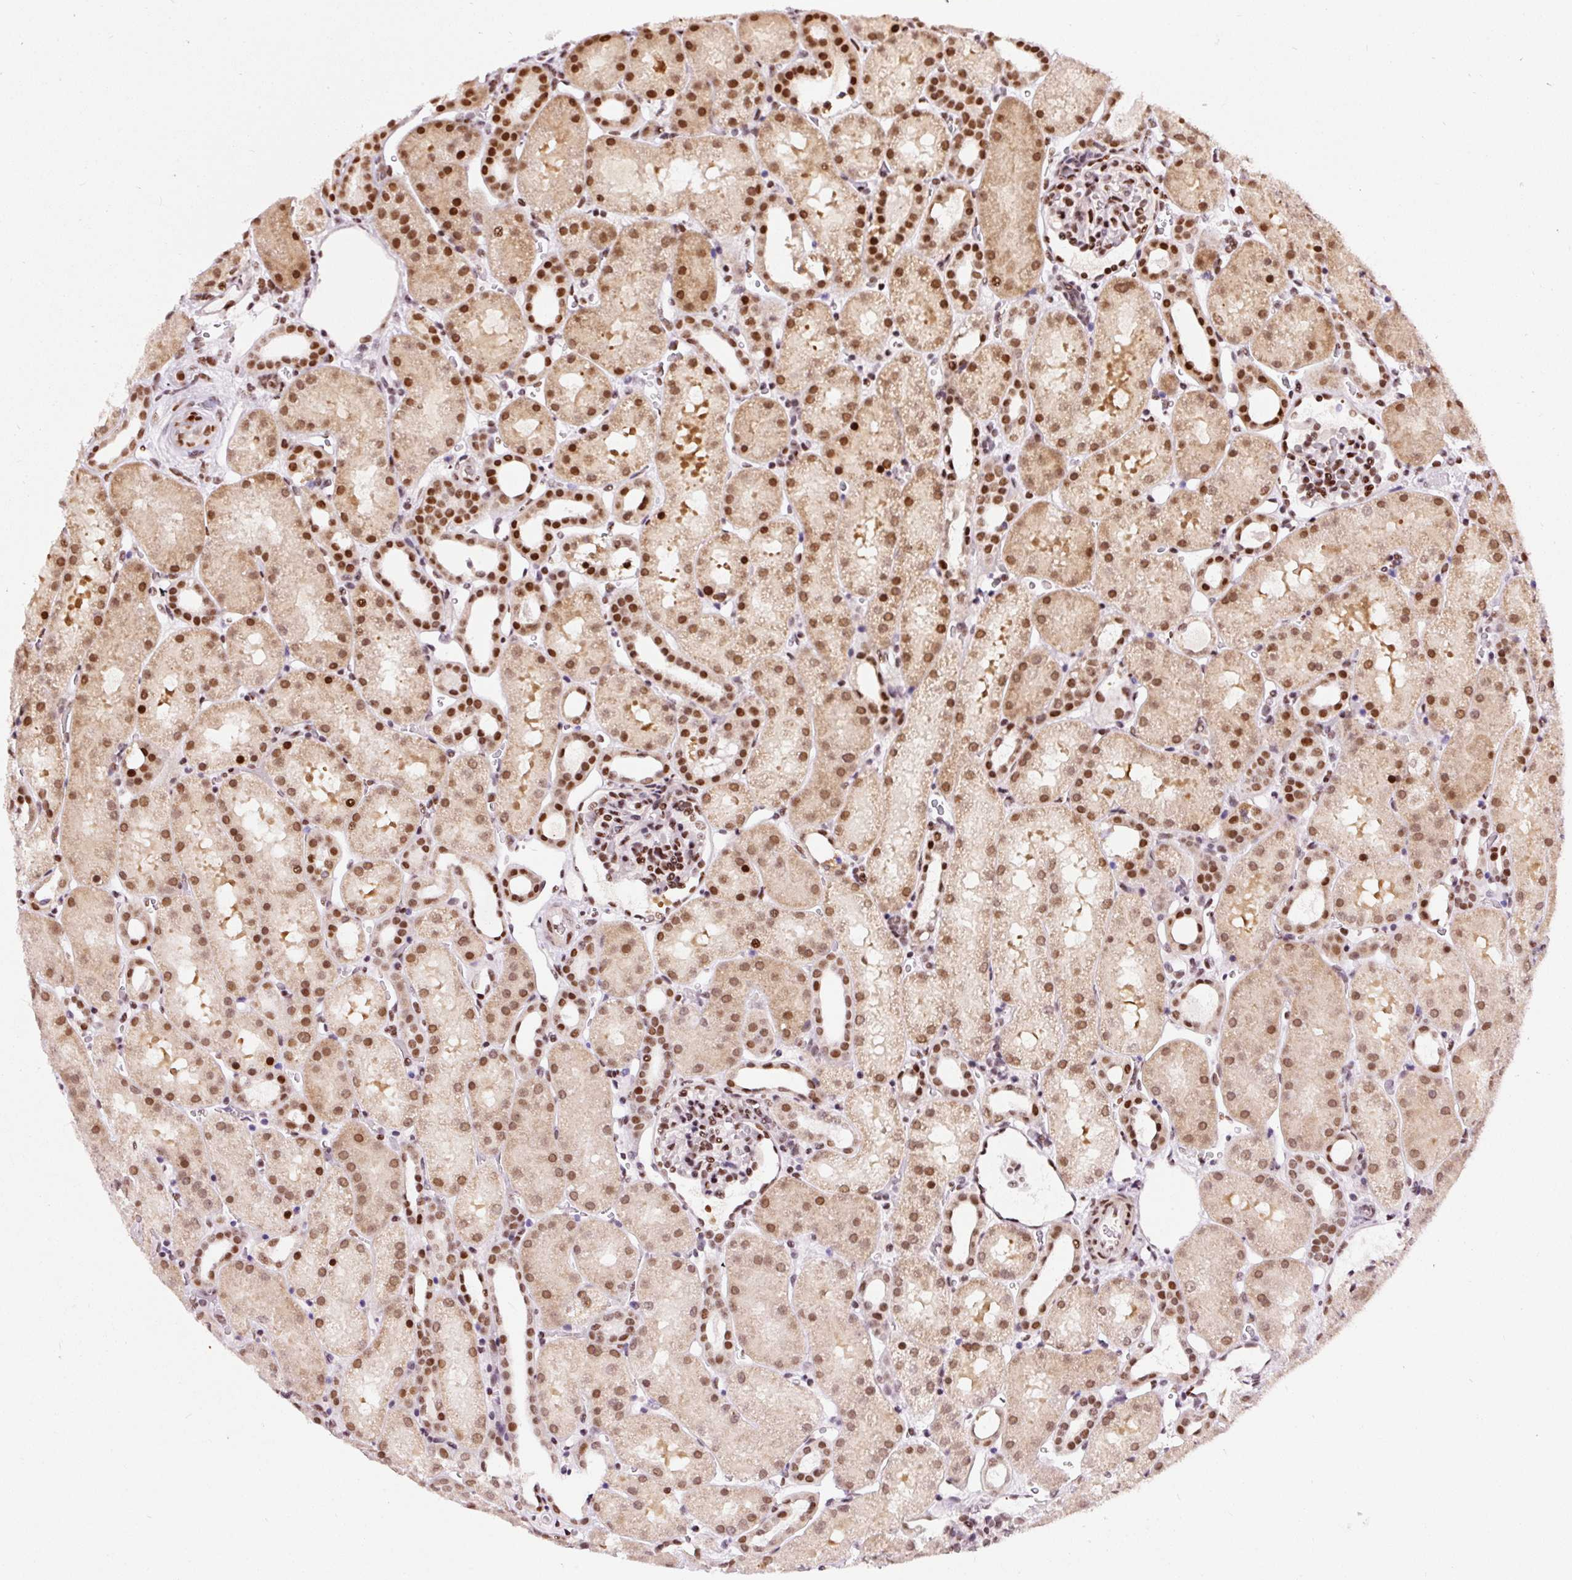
{"staining": {"intensity": "strong", "quantity": ">75%", "location": "nuclear"}, "tissue": "kidney", "cell_type": "Cells in glomeruli", "image_type": "normal", "snomed": [{"axis": "morphology", "description": "Normal tissue, NOS"}, {"axis": "topography", "description": "Kidney"}], "caption": "Human kidney stained with a brown dye displays strong nuclear positive expression in approximately >75% of cells in glomeruli.", "gene": "HNRNPC", "patient": {"sex": "male", "age": 2}}